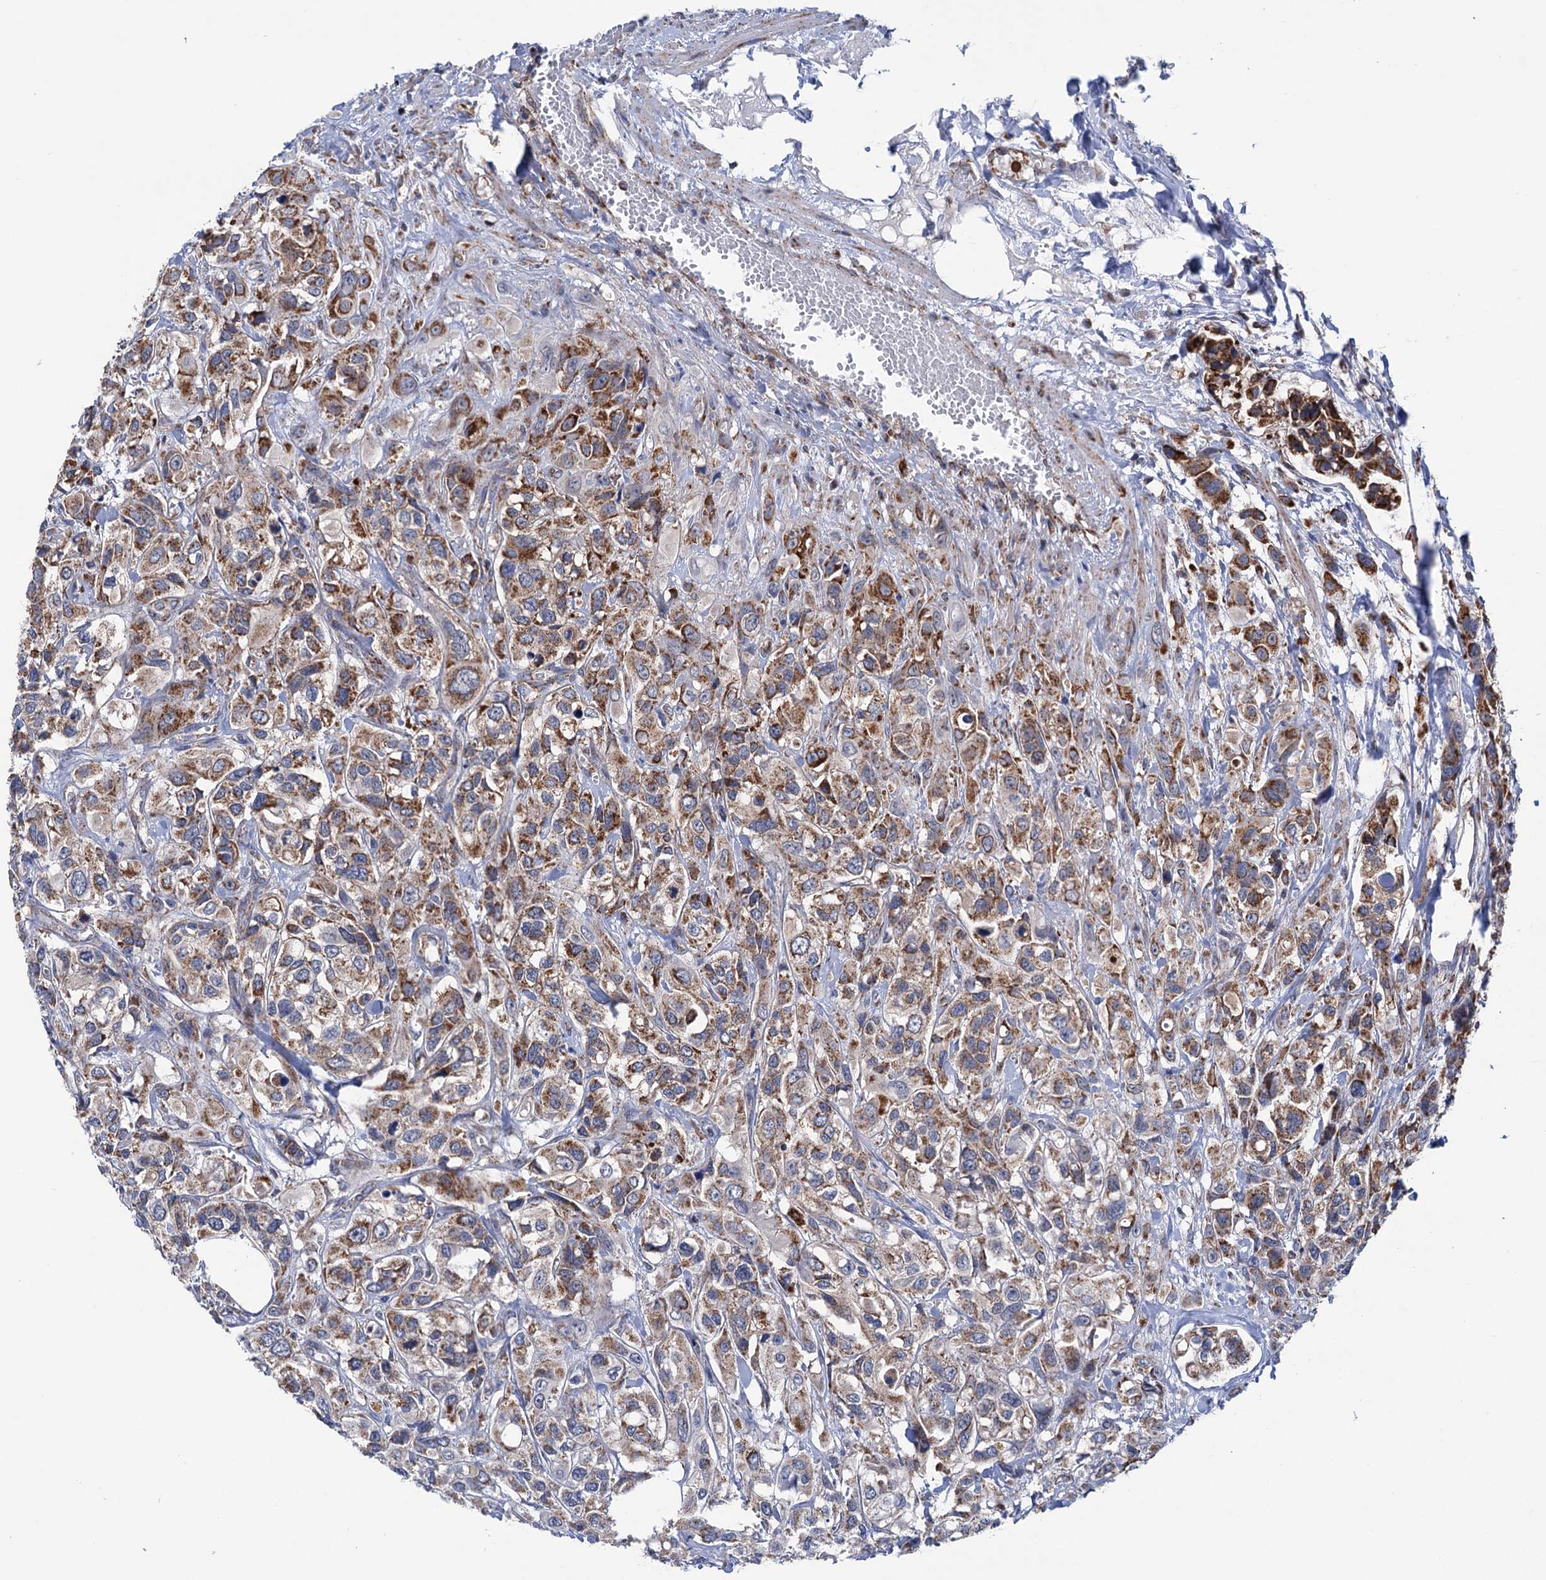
{"staining": {"intensity": "moderate", "quantity": "25%-75%", "location": "cytoplasmic/membranous"}, "tissue": "urothelial cancer", "cell_type": "Tumor cells", "image_type": "cancer", "snomed": [{"axis": "morphology", "description": "Urothelial carcinoma, High grade"}, {"axis": "topography", "description": "Urinary bladder"}], "caption": "There is medium levels of moderate cytoplasmic/membranous expression in tumor cells of urothelial carcinoma (high-grade), as demonstrated by immunohistochemical staining (brown color).", "gene": "SUCLA2", "patient": {"sex": "male", "age": 67}}